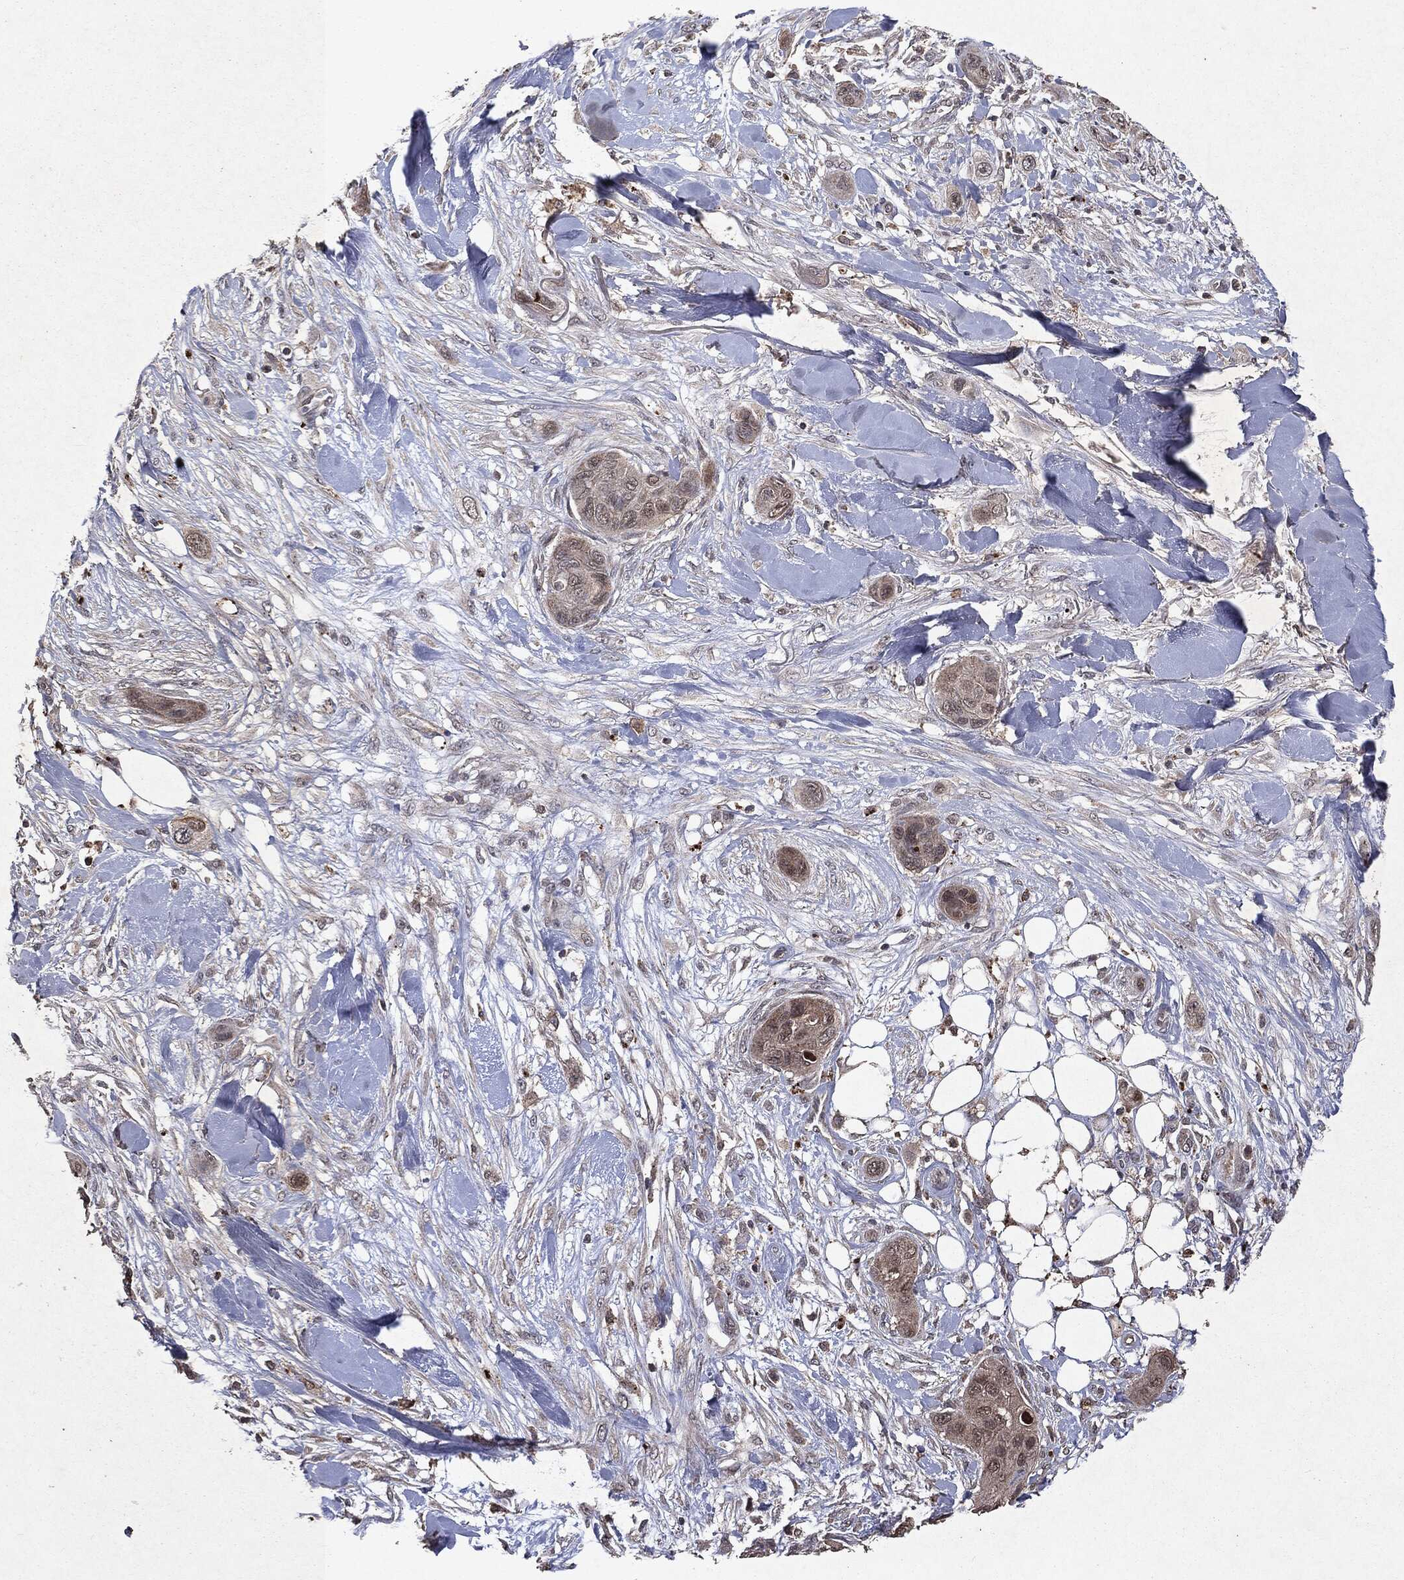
{"staining": {"intensity": "weak", "quantity": "<25%", "location": "cytoplasmic/membranous,nuclear"}, "tissue": "skin cancer", "cell_type": "Tumor cells", "image_type": "cancer", "snomed": [{"axis": "morphology", "description": "Squamous cell carcinoma, NOS"}, {"axis": "topography", "description": "Skin"}], "caption": "Immunohistochemical staining of skin cancer exhibits no significant expression in tumor cells. (DAB (3,3'-diaminobenzidine) immunohistochemistry (IHC) with hematoxylin counter stain).", "gene": "MTOR", "patient": {"sex": "male", "age": 78}}